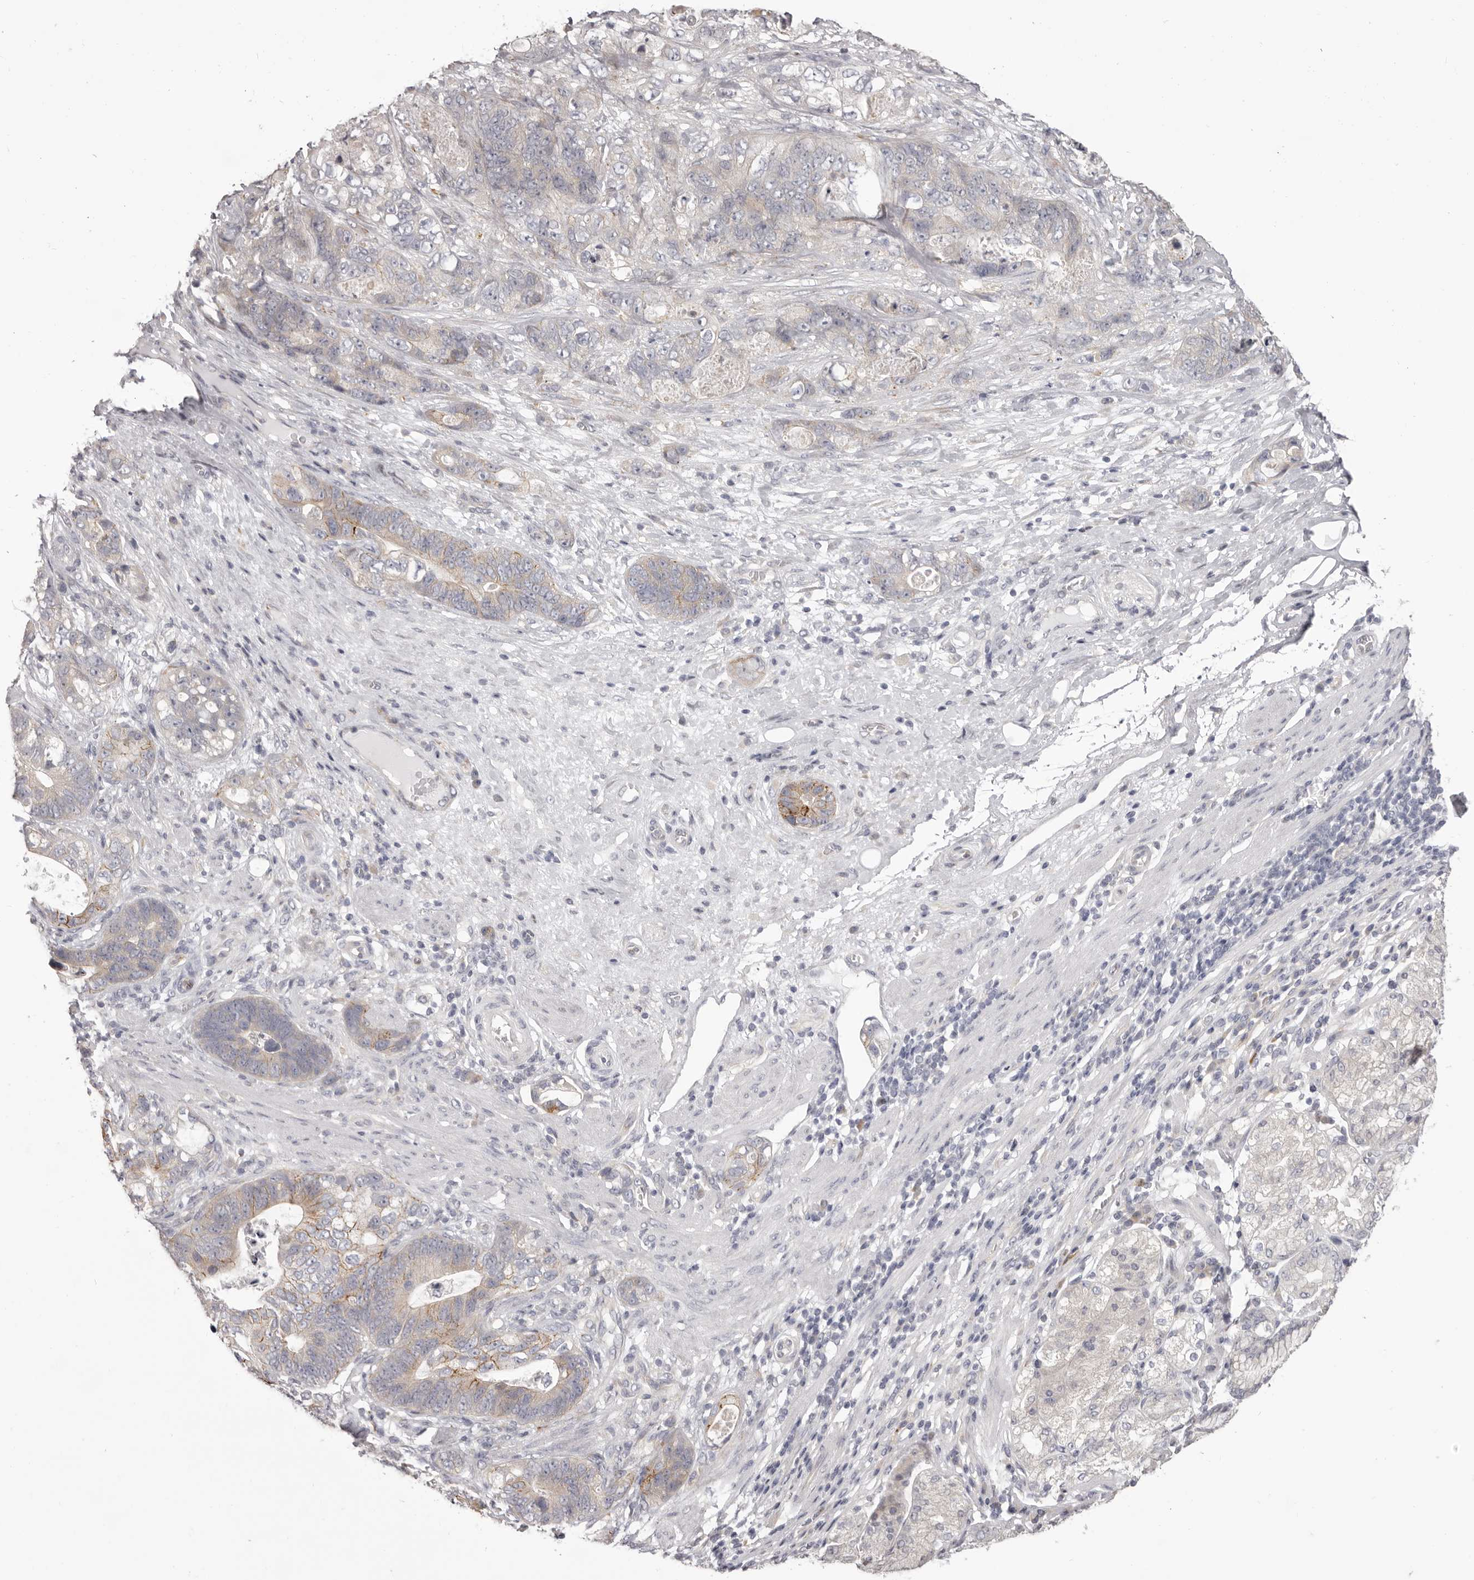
{"staining": {"intensity": "moderate", "quantity": "<25%", "location": "cytoplasmic/membranous"}, "tissue": "stomach cancer", "cell_type": "Tumor cells", "image_type": "cancer", "snomed": [{"axis": "morphology", "description": "Normal tissue, NOS"}, {"axis": "morphology", "description": "Adenocarcinoma, NOS"}, {"axis": "topography", "description": "Stomach"}], "caption": "Stomach cancer (adenocarcinoma) stained with immunohistochemistry (IHC) reveals moderate cytoplasmic/membranous positivity in about <25% of tumor cells.", "gene": "OTUD3", "patient": {"sex": "female", "age": 89}}